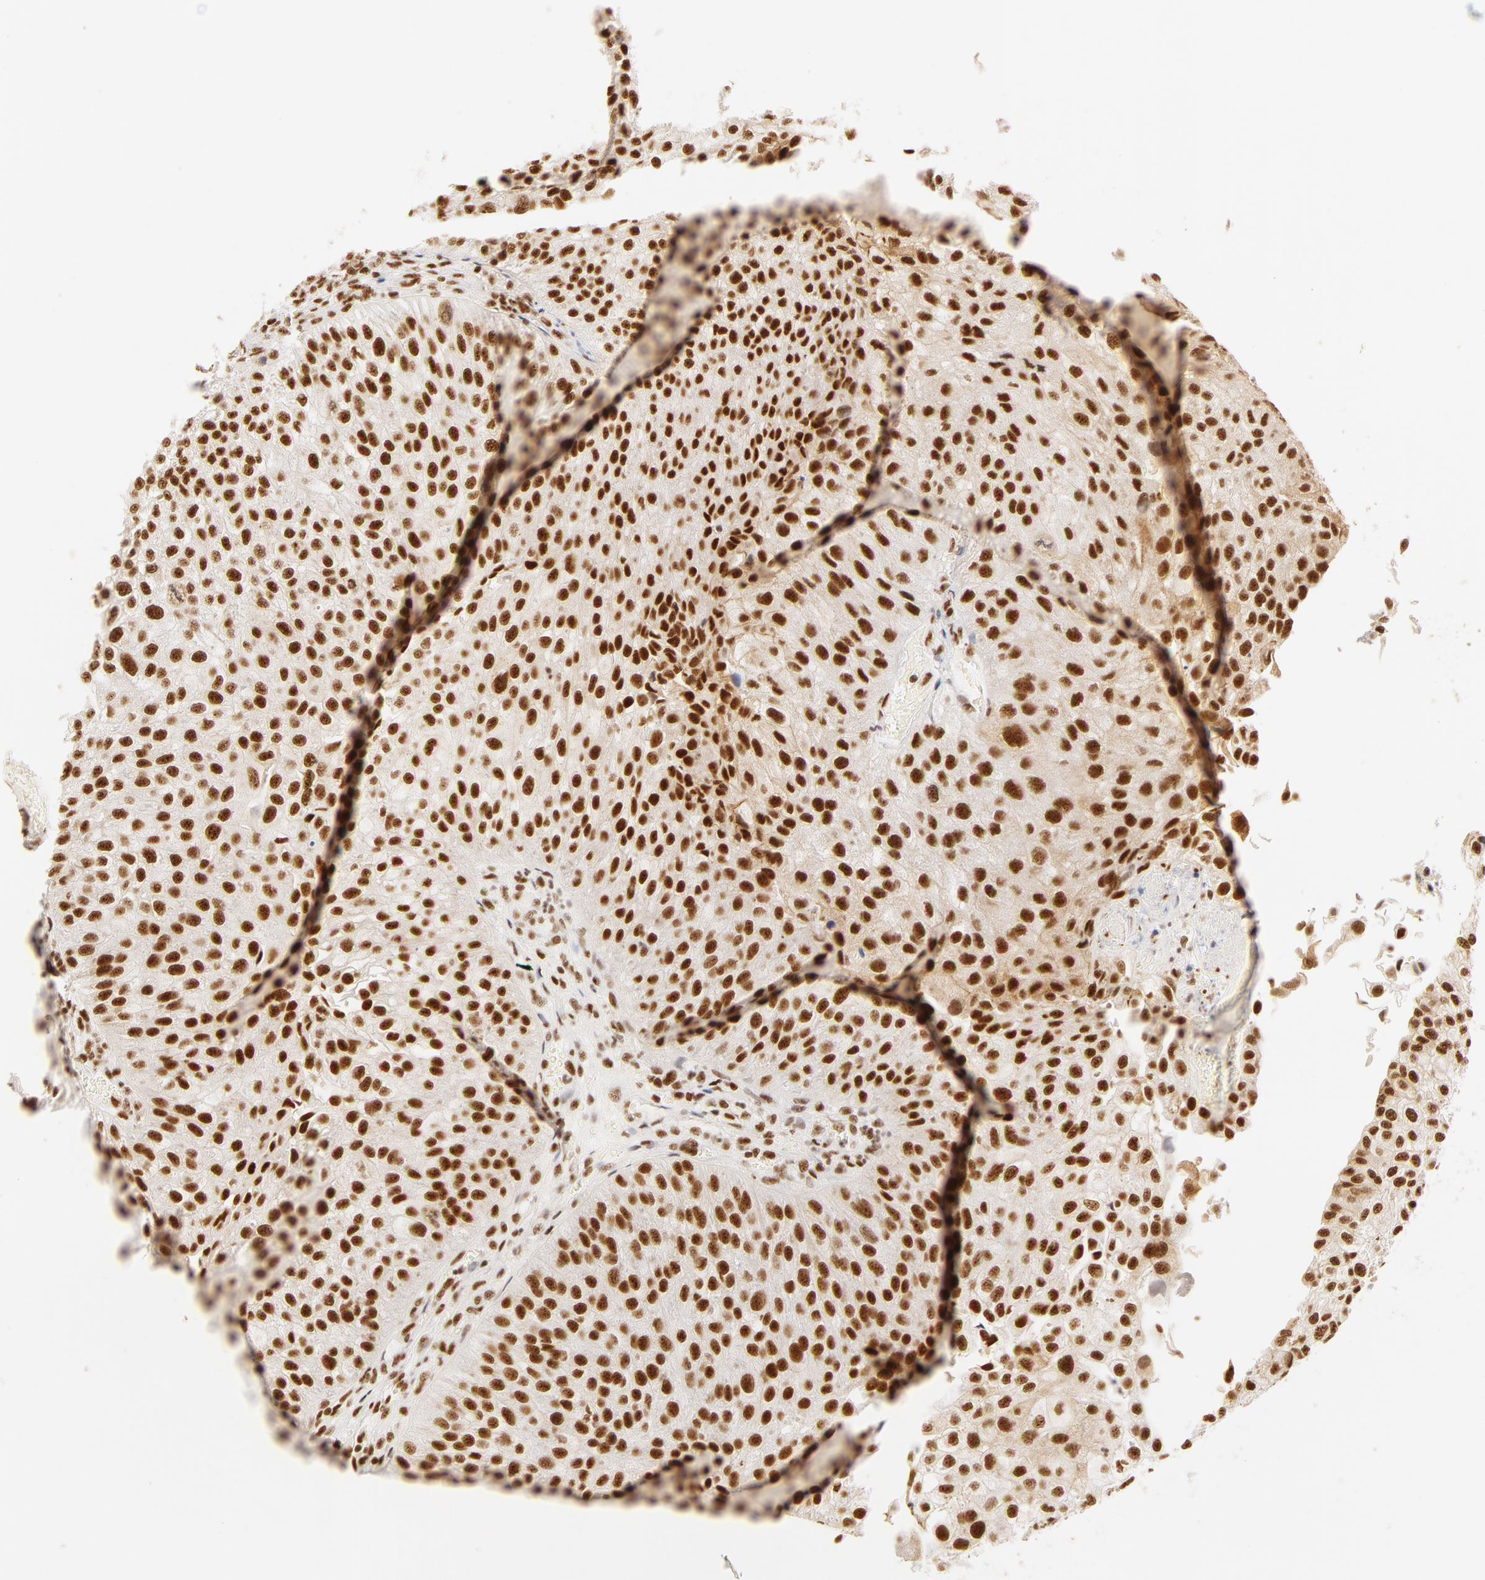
{"staining": {"intensity": "strong", "quantity": ">75%", "location": "nuclear"}, "tissue": "urothelial cancer", "cell_type": "Tumor cells", "image_type": "cancer", "snomed": [{"axis": "morphology", "description": "Urothelial carcinoma, Low grade"}, {"axis": "topography", "description": "Urinary bladder"}], "caption": "Urothelial cancer tissue displays strong nuclear staining in approximately >75% of tumor cells", "gene": "RBM39", "patient": {"sex": "female", "age": 89}}